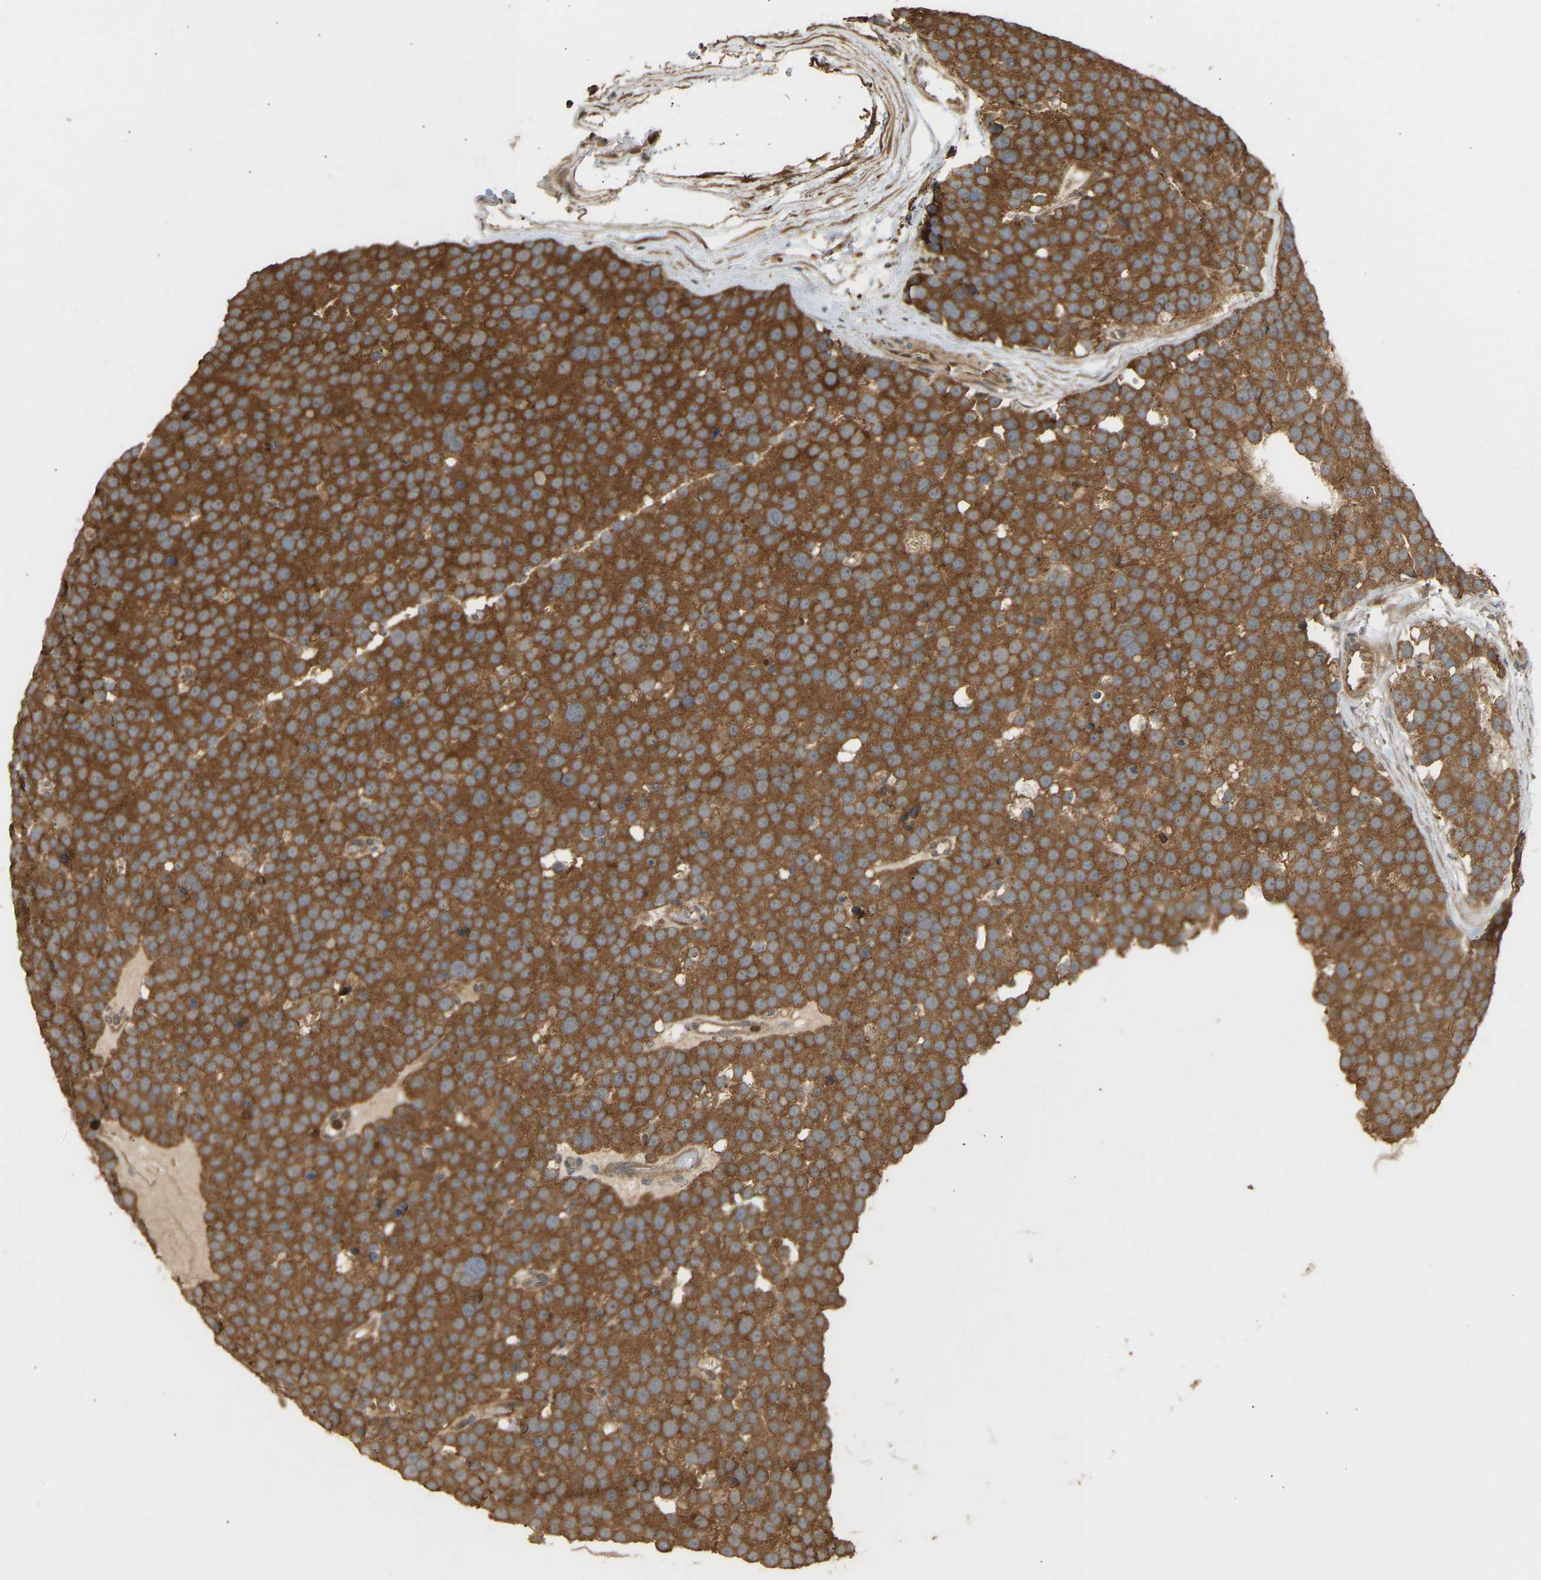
{"staining": {"intensity": "strong", "quantity": ">75%", "location": "cytoplasmic/membranous"}, "tissue": "testis cancer", "cell_type": "Tumor cells", "image_type": "cancer", "snomed": [{"axis": "morphology", "description": "Seminoma, NOS"}, {"axis": "topography", "description": "Testis"}], "caption": "Human testis cancer stained with a protein marker demonstrates strong staining in tumor cells.", "gene": "GOPC", "patient": {"sex": "male", "age": 71}}